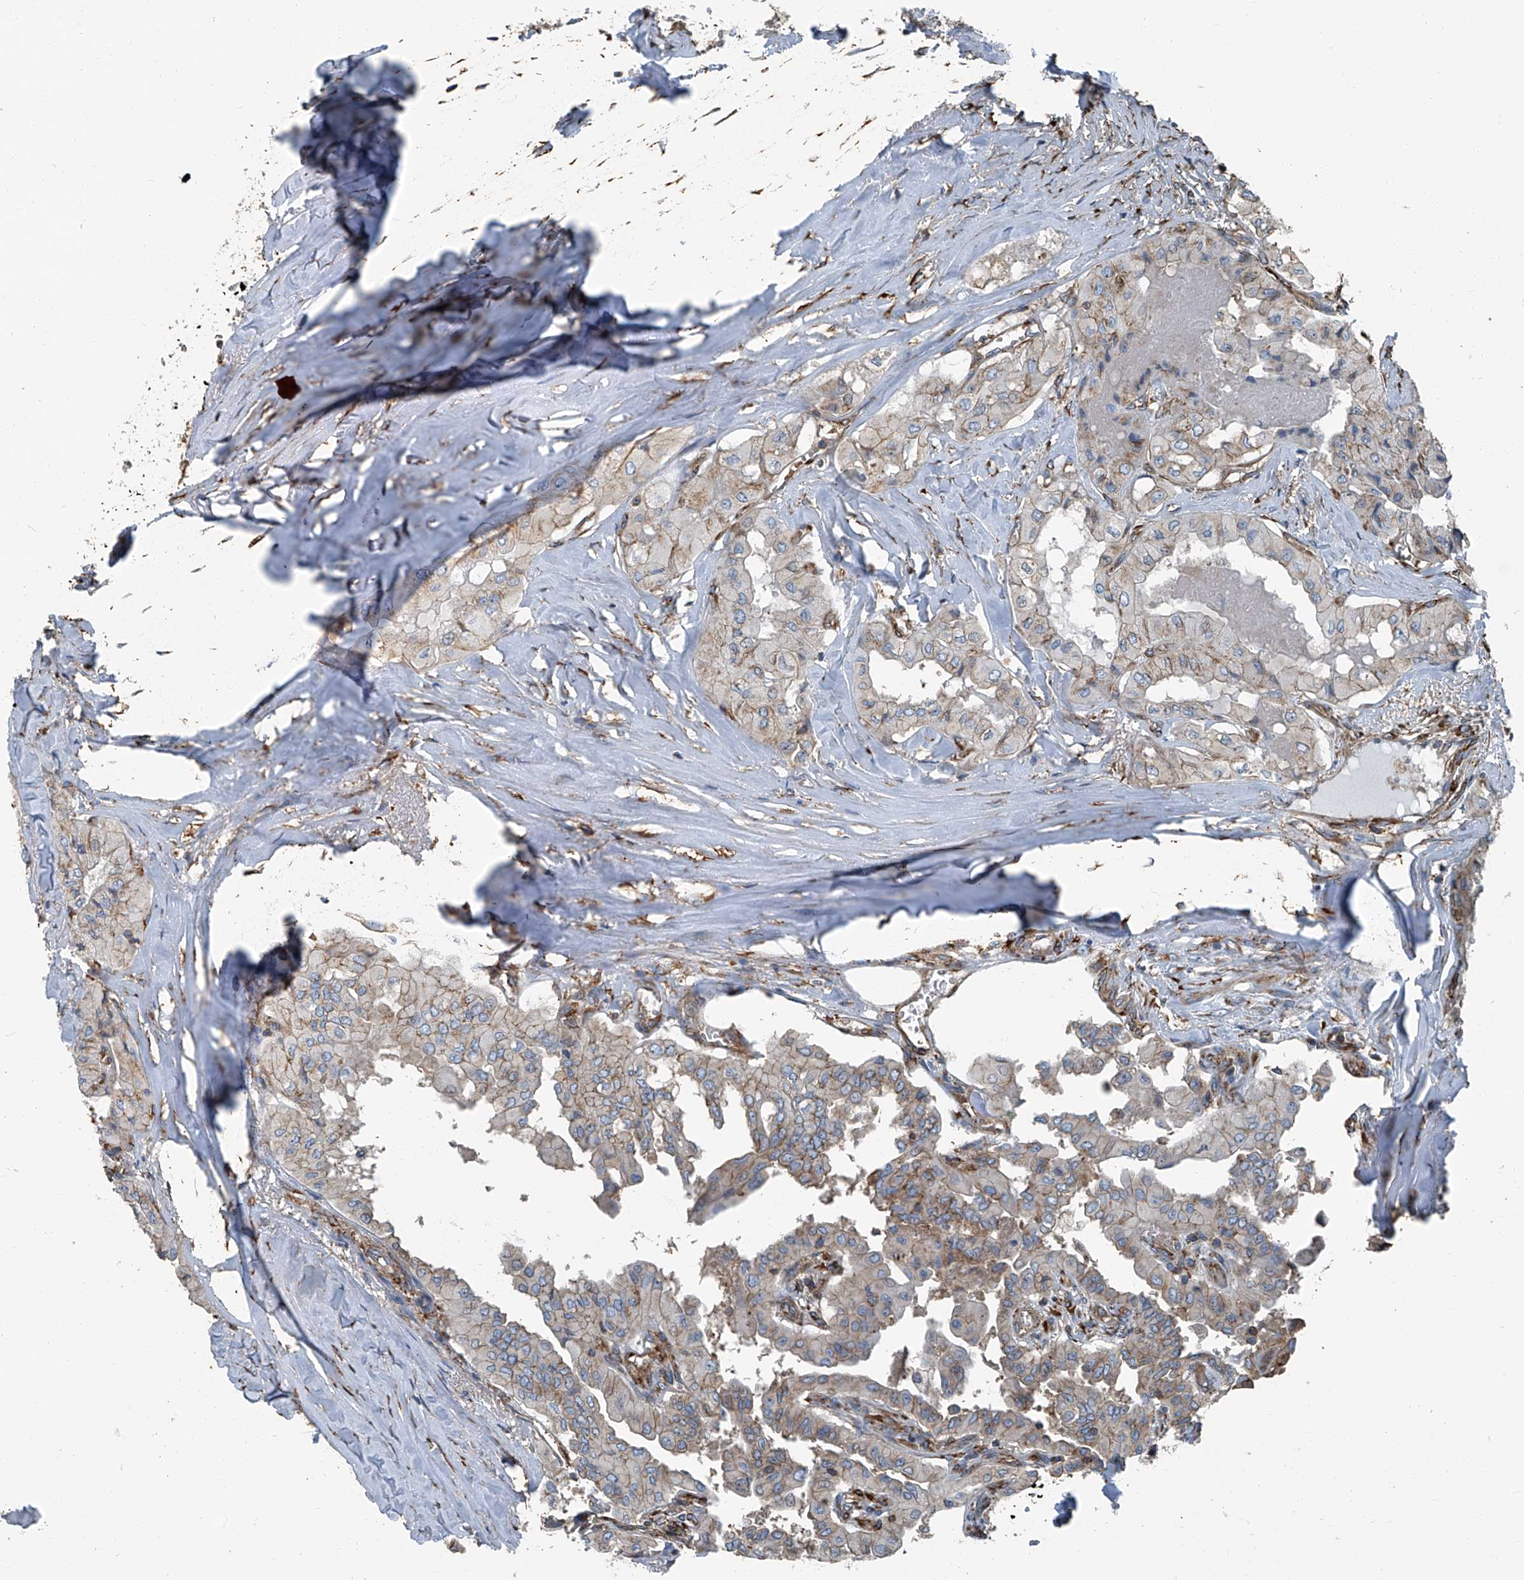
{"staining": {"intensity": "weak", "quantity": "25%-75%", "location": "cytoplasmic/membranous"}, "tissue": "thyroid cancer", "cell_type": "Tumor cells", "image_type": "cancer", "snomed": [{"axis": "morphology", "description": "Papillary adenocarcinoma, NOS"}, {"axis": "topography", "description": "Thyroid gland"}], "caption": "Weak cytoplasmic/membranous positivity for a protein is identified in approximately 25%-75% of tumor cells of thyroid papillary adenocarcinoma using immunohistochemistry.", "gene": "SEPTIN7", "patient": {"sex": "female", "age": 59}}